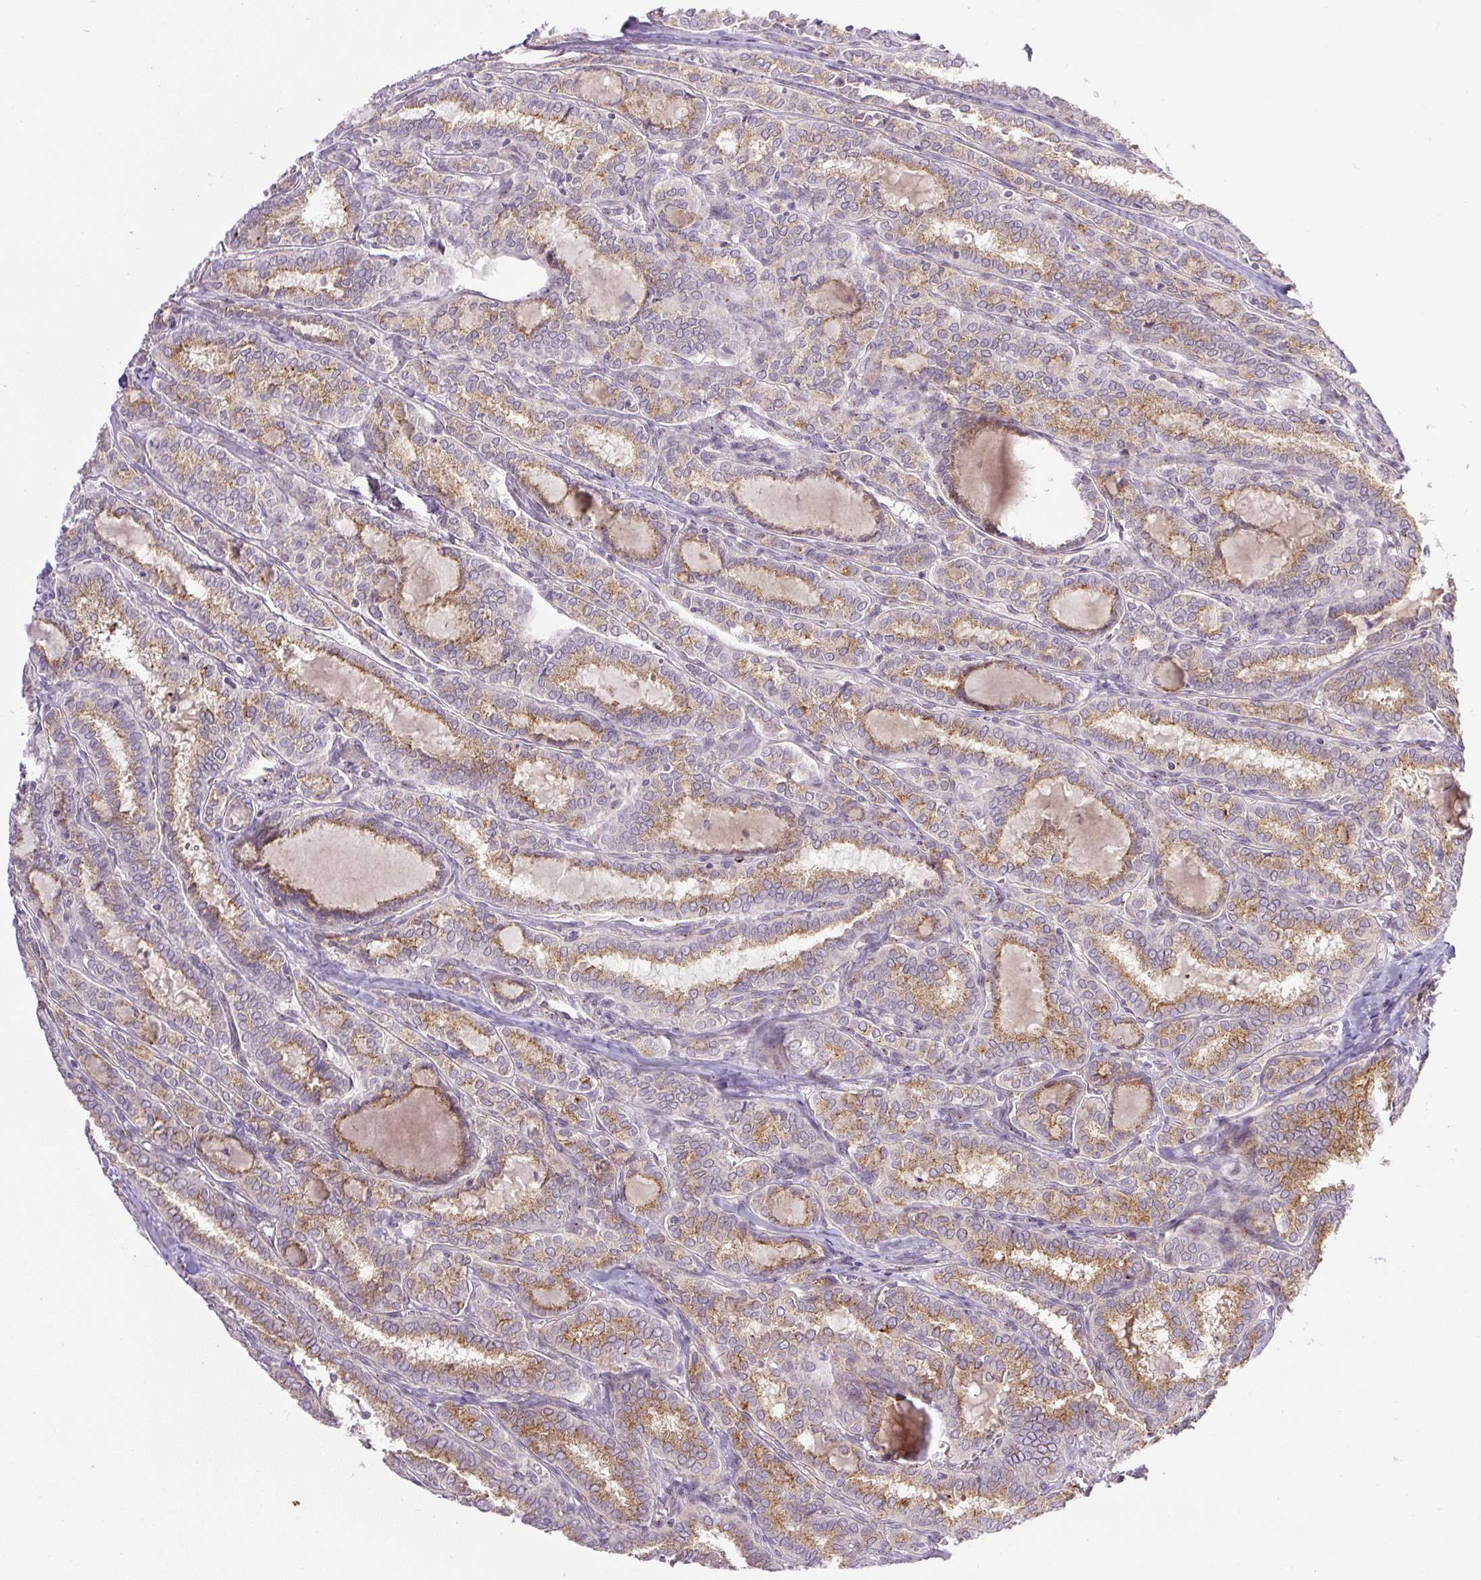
{"staining": {"intensity": "moderate", "quantity": ">75%", "location": "cytoplasmic/membranous"}, "tissue": "thyroid cancer", "cell_type": "Tumor cells", "image_type": "cancer", "snomed": [{"axis": "morphology", "description": "Papillary adenocarcinoma, NOS"}, {"axis": "topography", "description": "Thyroid gland"}], "caption": "IHC micrograph of neoplastic tissue: human thyroid papillary adenocarcinoma stained using immunohistochemistry (IHC) displays medium levels of moderate protein expression localized specifically in the cytoplasmic/membranous of tumor cells, appearing as a cytoplasmic/membranous brown color.", "gene": "PCM1", "patient": {"sex": "female", "age": 30}}